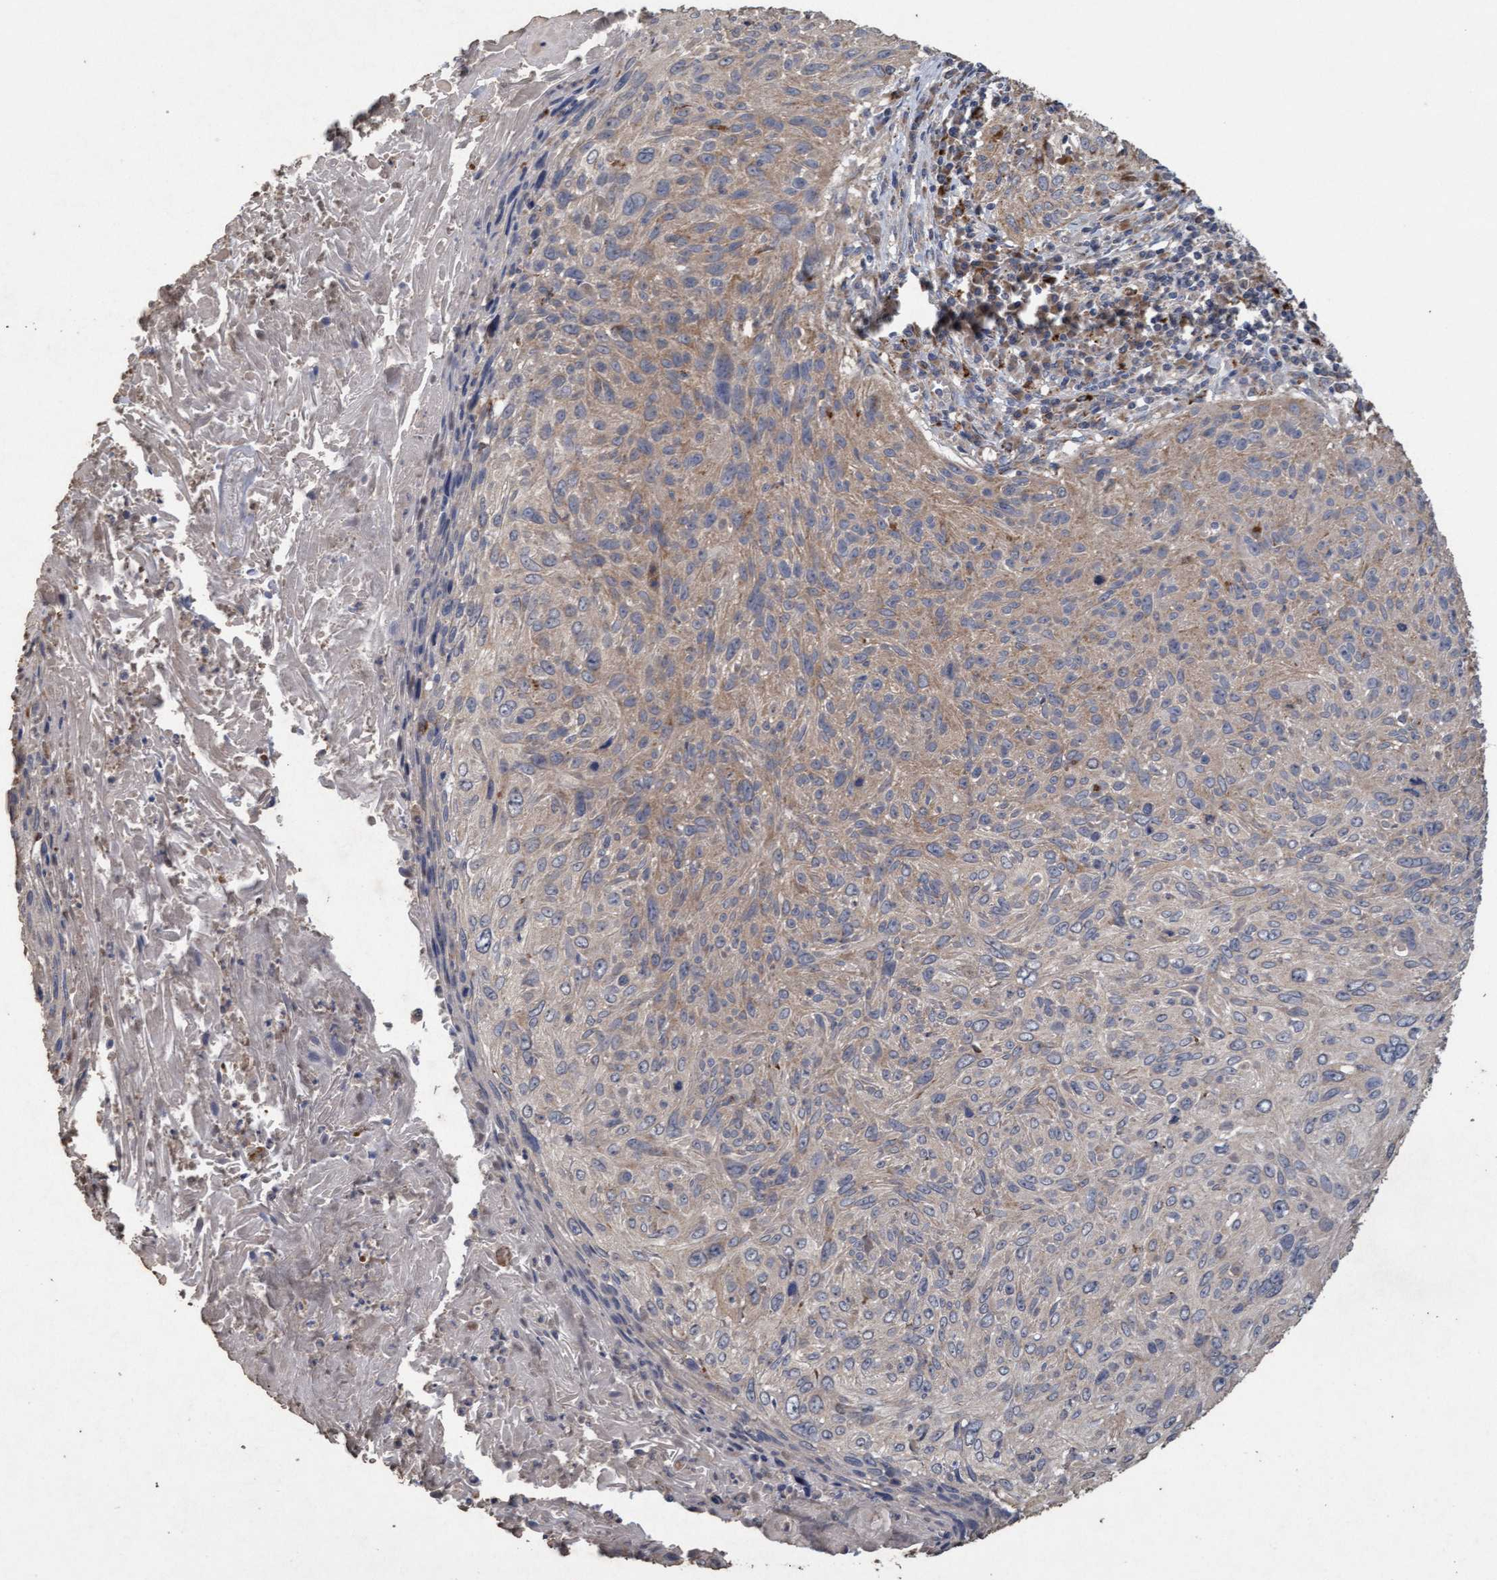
{"staining": {"intensity": "weak", "quantity": "25%-75%", "location": "cytoplasmic/membranous"}, "tissue": "cervical cancer", "cell_type": "Tumor cells", "image_type": "cancer", "snomed": [{"axis": "morphology", "description": "Squamous cell carcinoma, NOS"}, {"axis": "topography", "description": "Cervix"}], "caption": "This is a micrograph of immunohistochemistry staining of cervical cancer (squamous cell carcinoma), which shows weak positivity in the cytoplasmic/membranous of tumor cells.", "gene": "ATPAF2", "patient": {"sex": "female", "age": 51}}